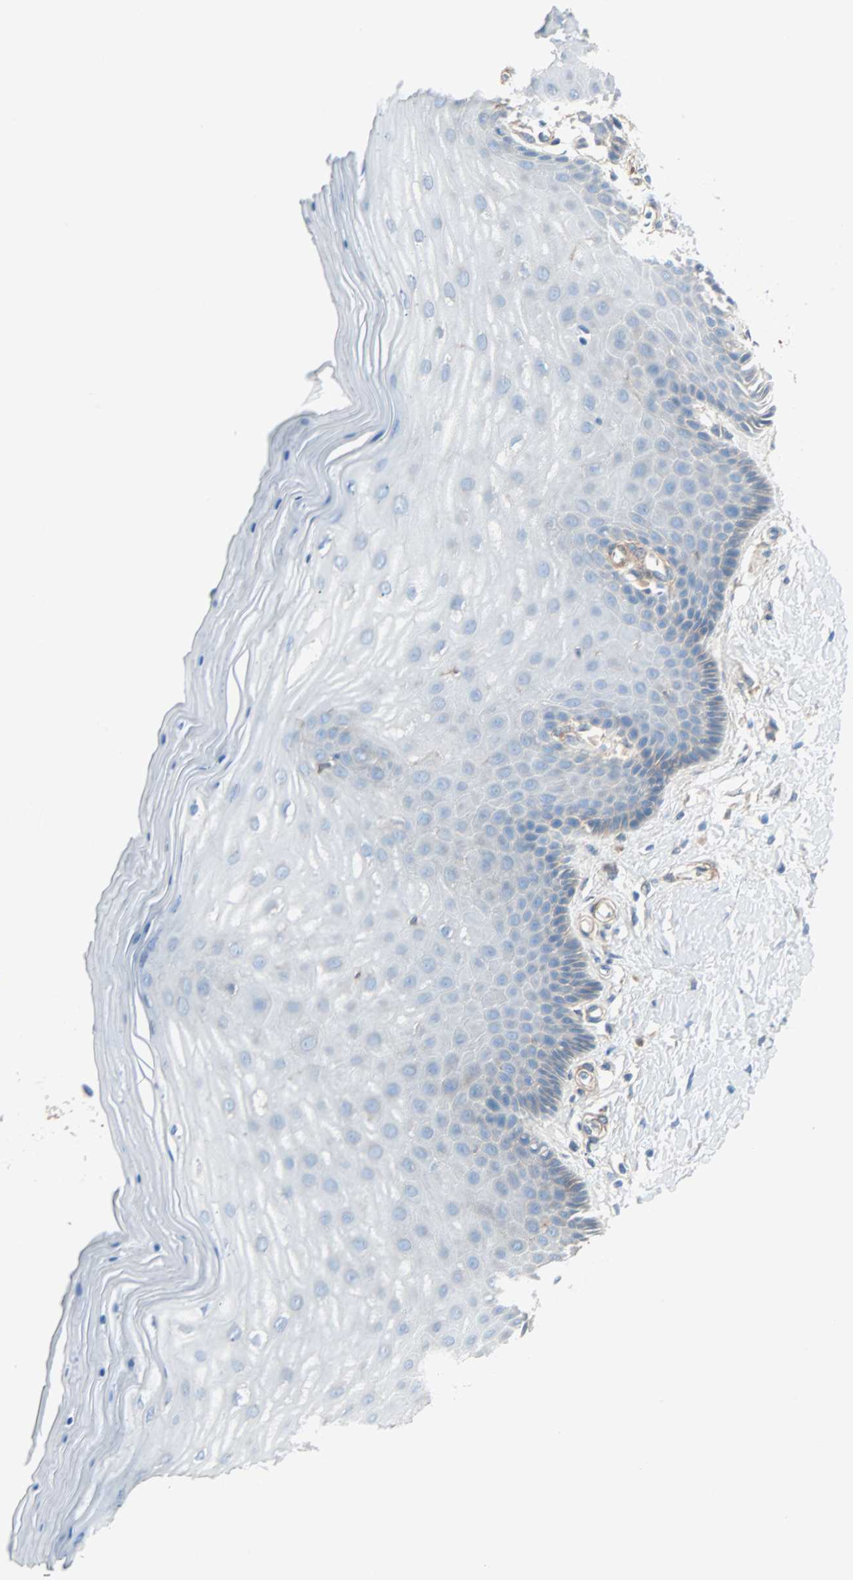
{"staining": {"intensity": "strong", "quantity": ">75%", "location": "cytoplasmic/membranous"}, "tissue": "cervix", "cell_type": "Glandular cells", "image_type": "normal", "snomed": [{"axis": "morphology", "description": "Normal tissue, NOS"}, {"axis": "topography", "description": "Cervix"}], "caption": "An image showing strong cytoplasmic/membranous expression in approximately >75% of glandular cells in benign cervix, as visualized by brown immunohistochemical staining.", "gene": "EPB41L2", "patient": {"sex": "female", "age": 55}}